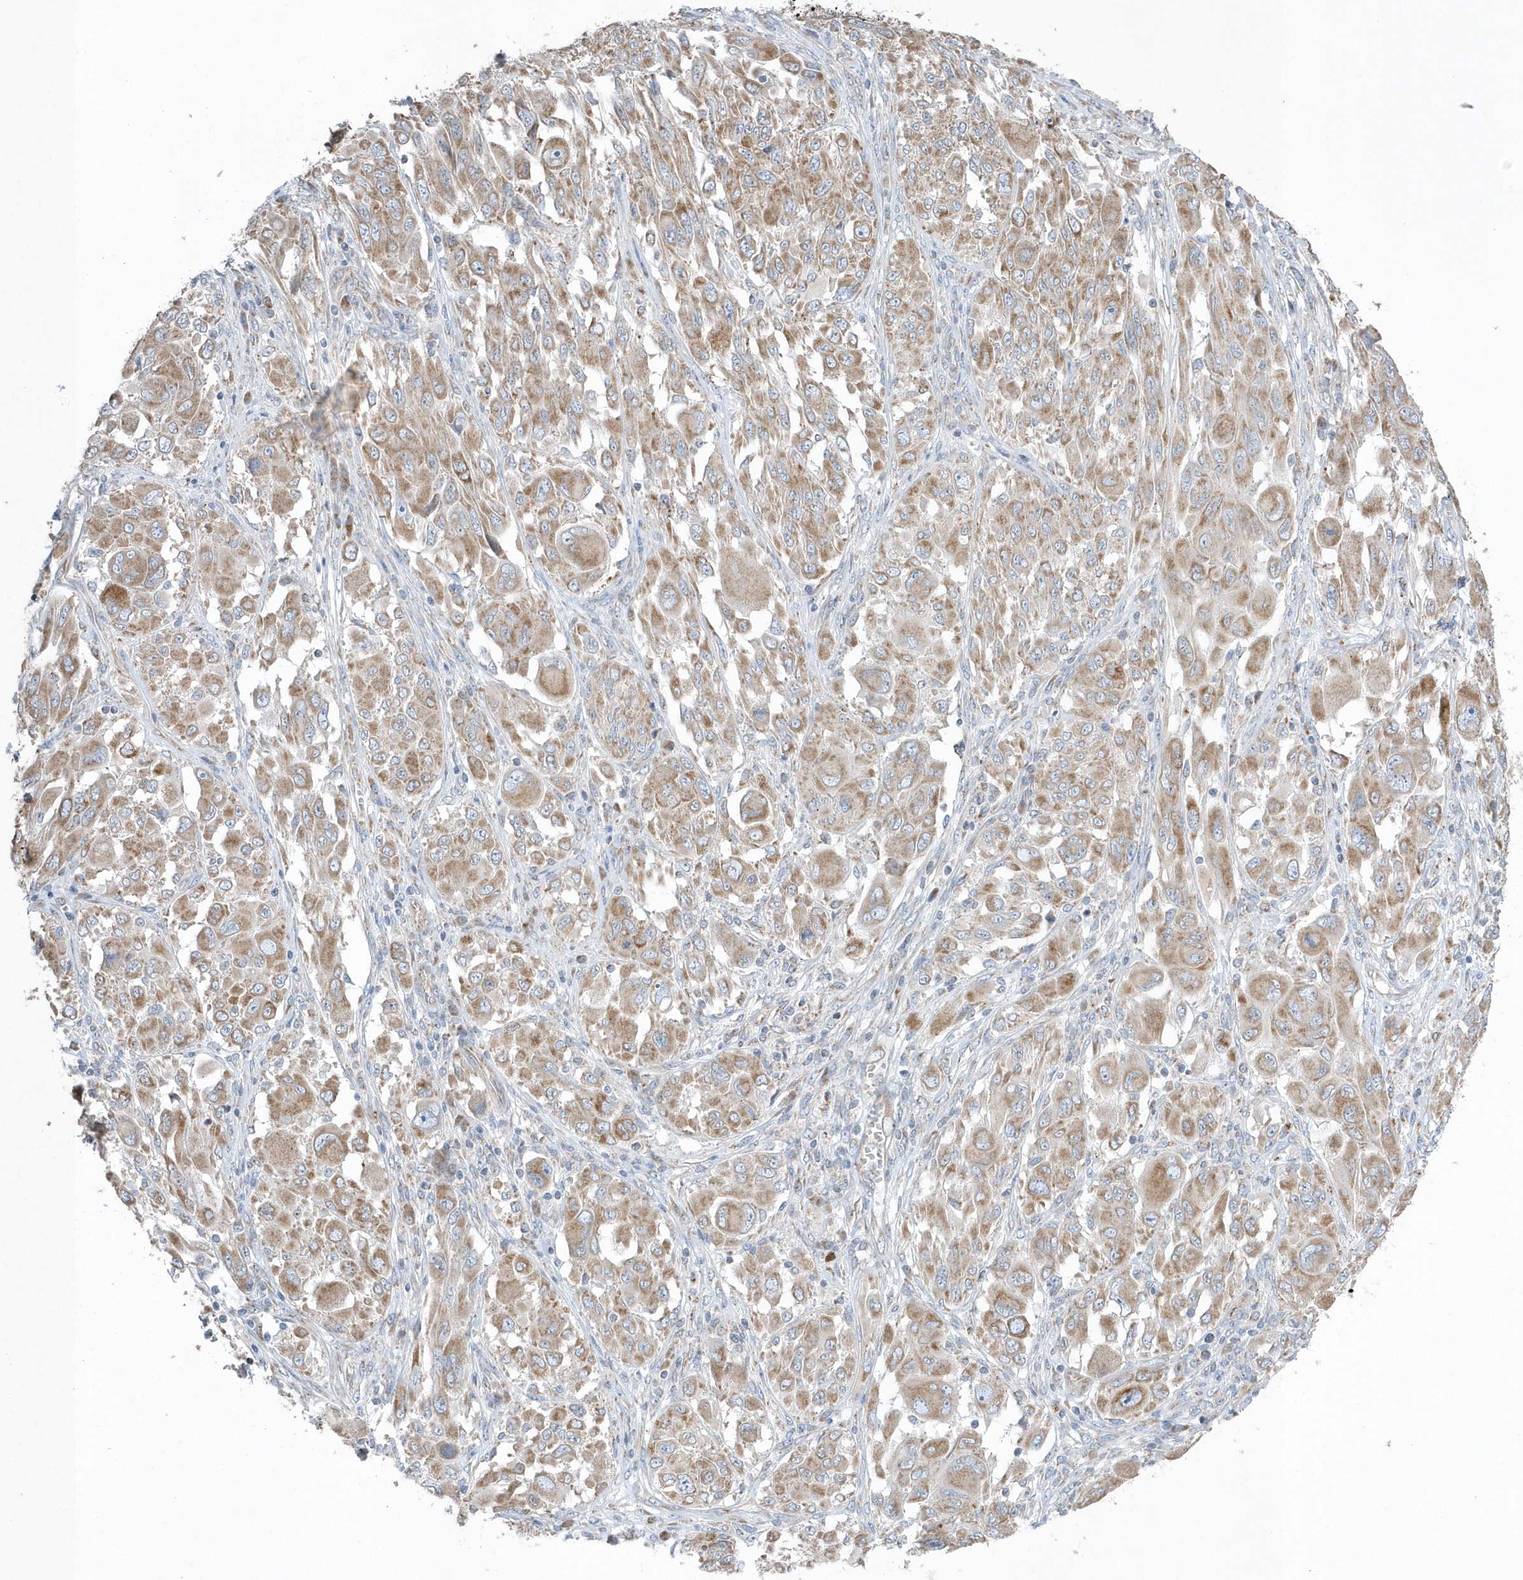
{"staining": {"intensity": "moderate", "quantity": ">75%", "location": "cytoplasmic/membranous"}, "tissue": "melanoma", "cell_type": "Tumor cells", "image_type": "cancer", "snomed": [{"axis": "morphology", "description": "Malignant melanoma, NOS"}, {"axis": "topography", "description": "Skin"}], "caption": "Human melanoma stained for a protein (brown) exhibits moderate cytoplasmic/membranous positive positivity in approximately >75% of tumor cells.", "gene": "SPATA5", "patient": {"sex": "female", "age": 91}}